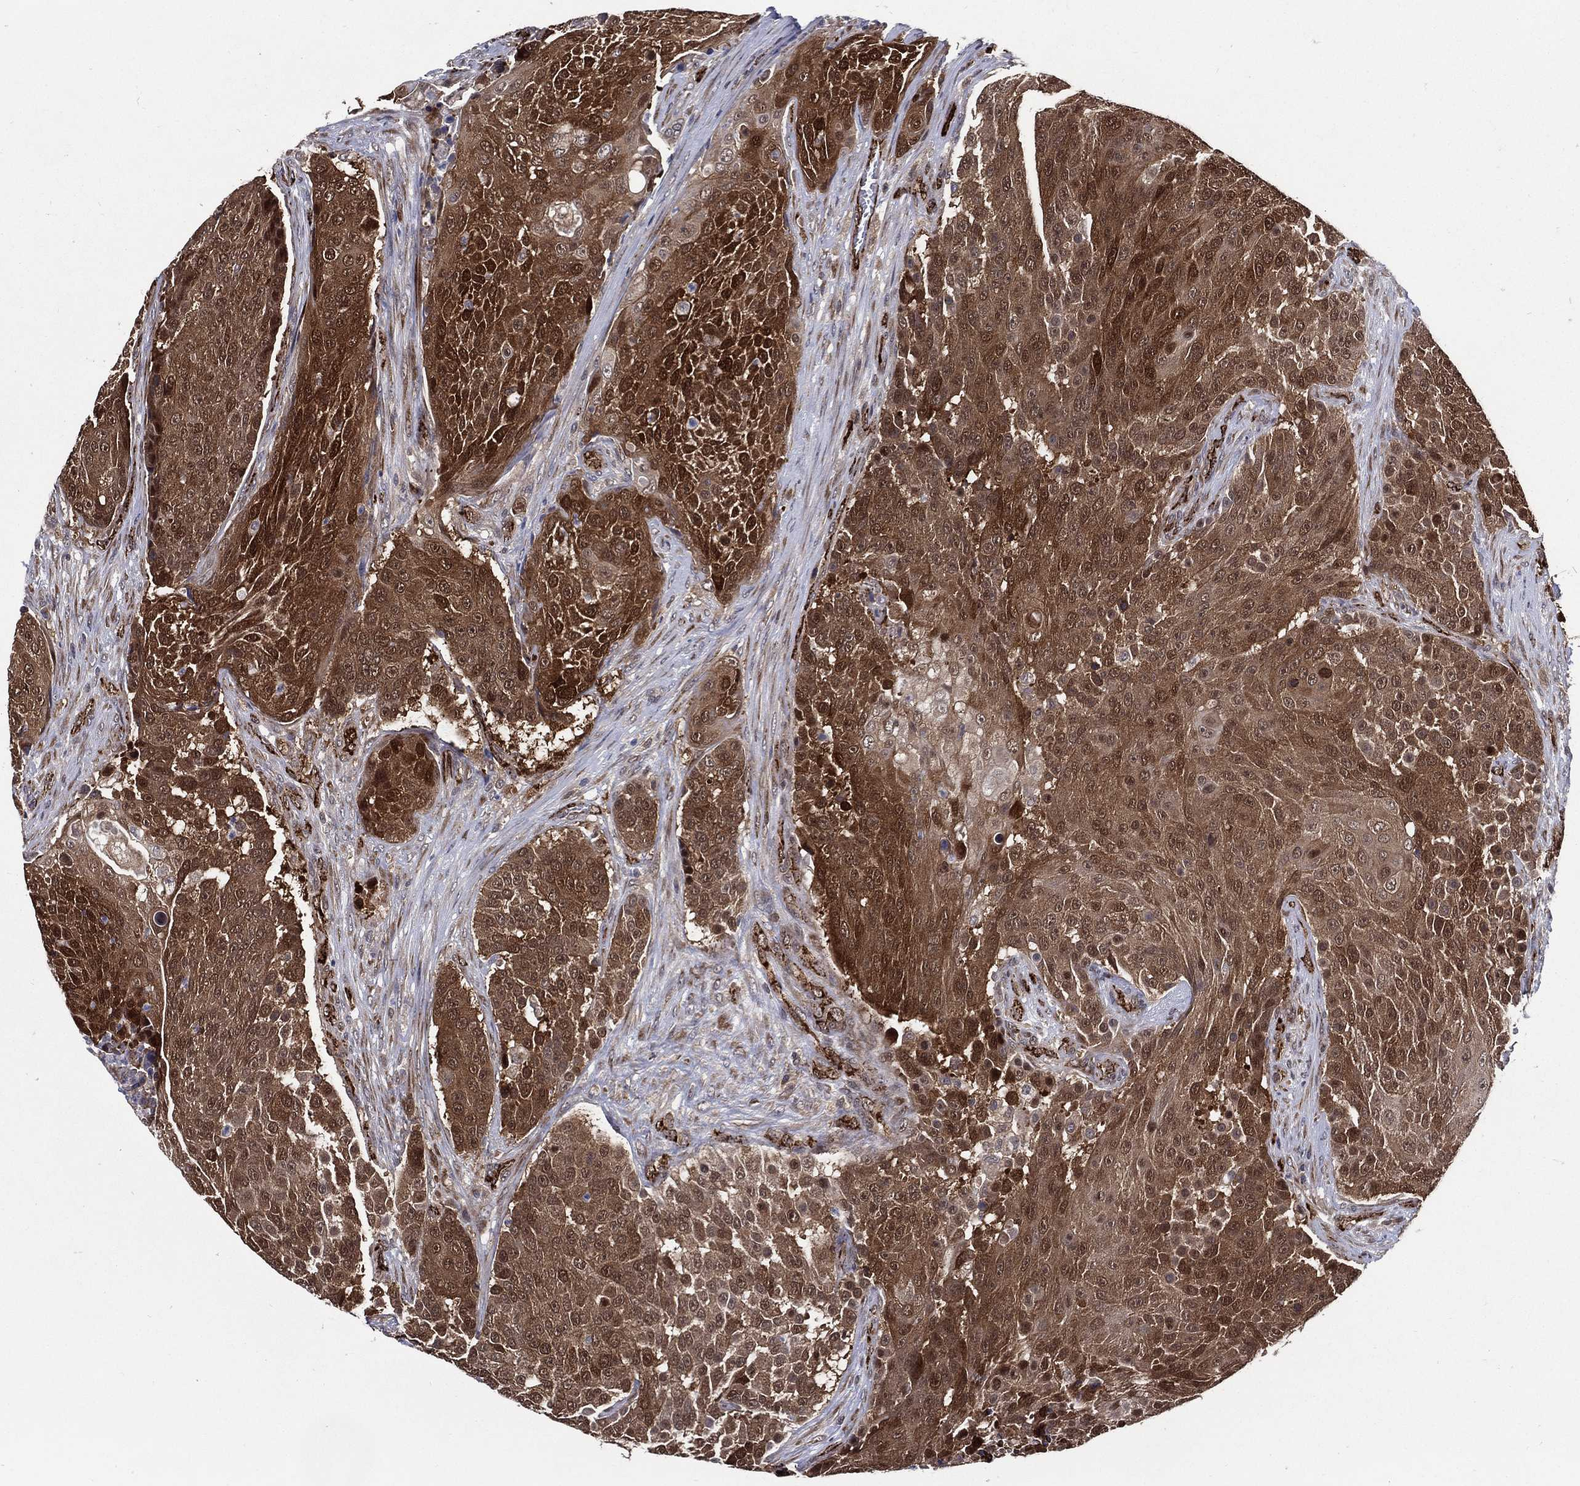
{"staining": {"intensity": "moderate", "quantity": ">75%", "location": "cytoplasmic/membranous"}, "tissue": "urothelial cancer", "cell_type": "Tumor cells", "image_type": "cancer", "snomed": [{"axis": "morphology", "description": "Urothelial carcinoma, High grade"}, {"axis": "topography", "description": "Urinary bladder"}], "caption": "The photomicrograph demonstrates immunohistochemical staining of urothelial carcinoma (high-grade). There is moderate cytoplasmic/membranous expression is appreciated in approximately >75% of tumor cells.", "gene": "ARHGAP11A", "patient": {"sex": "female", "age": 63}}